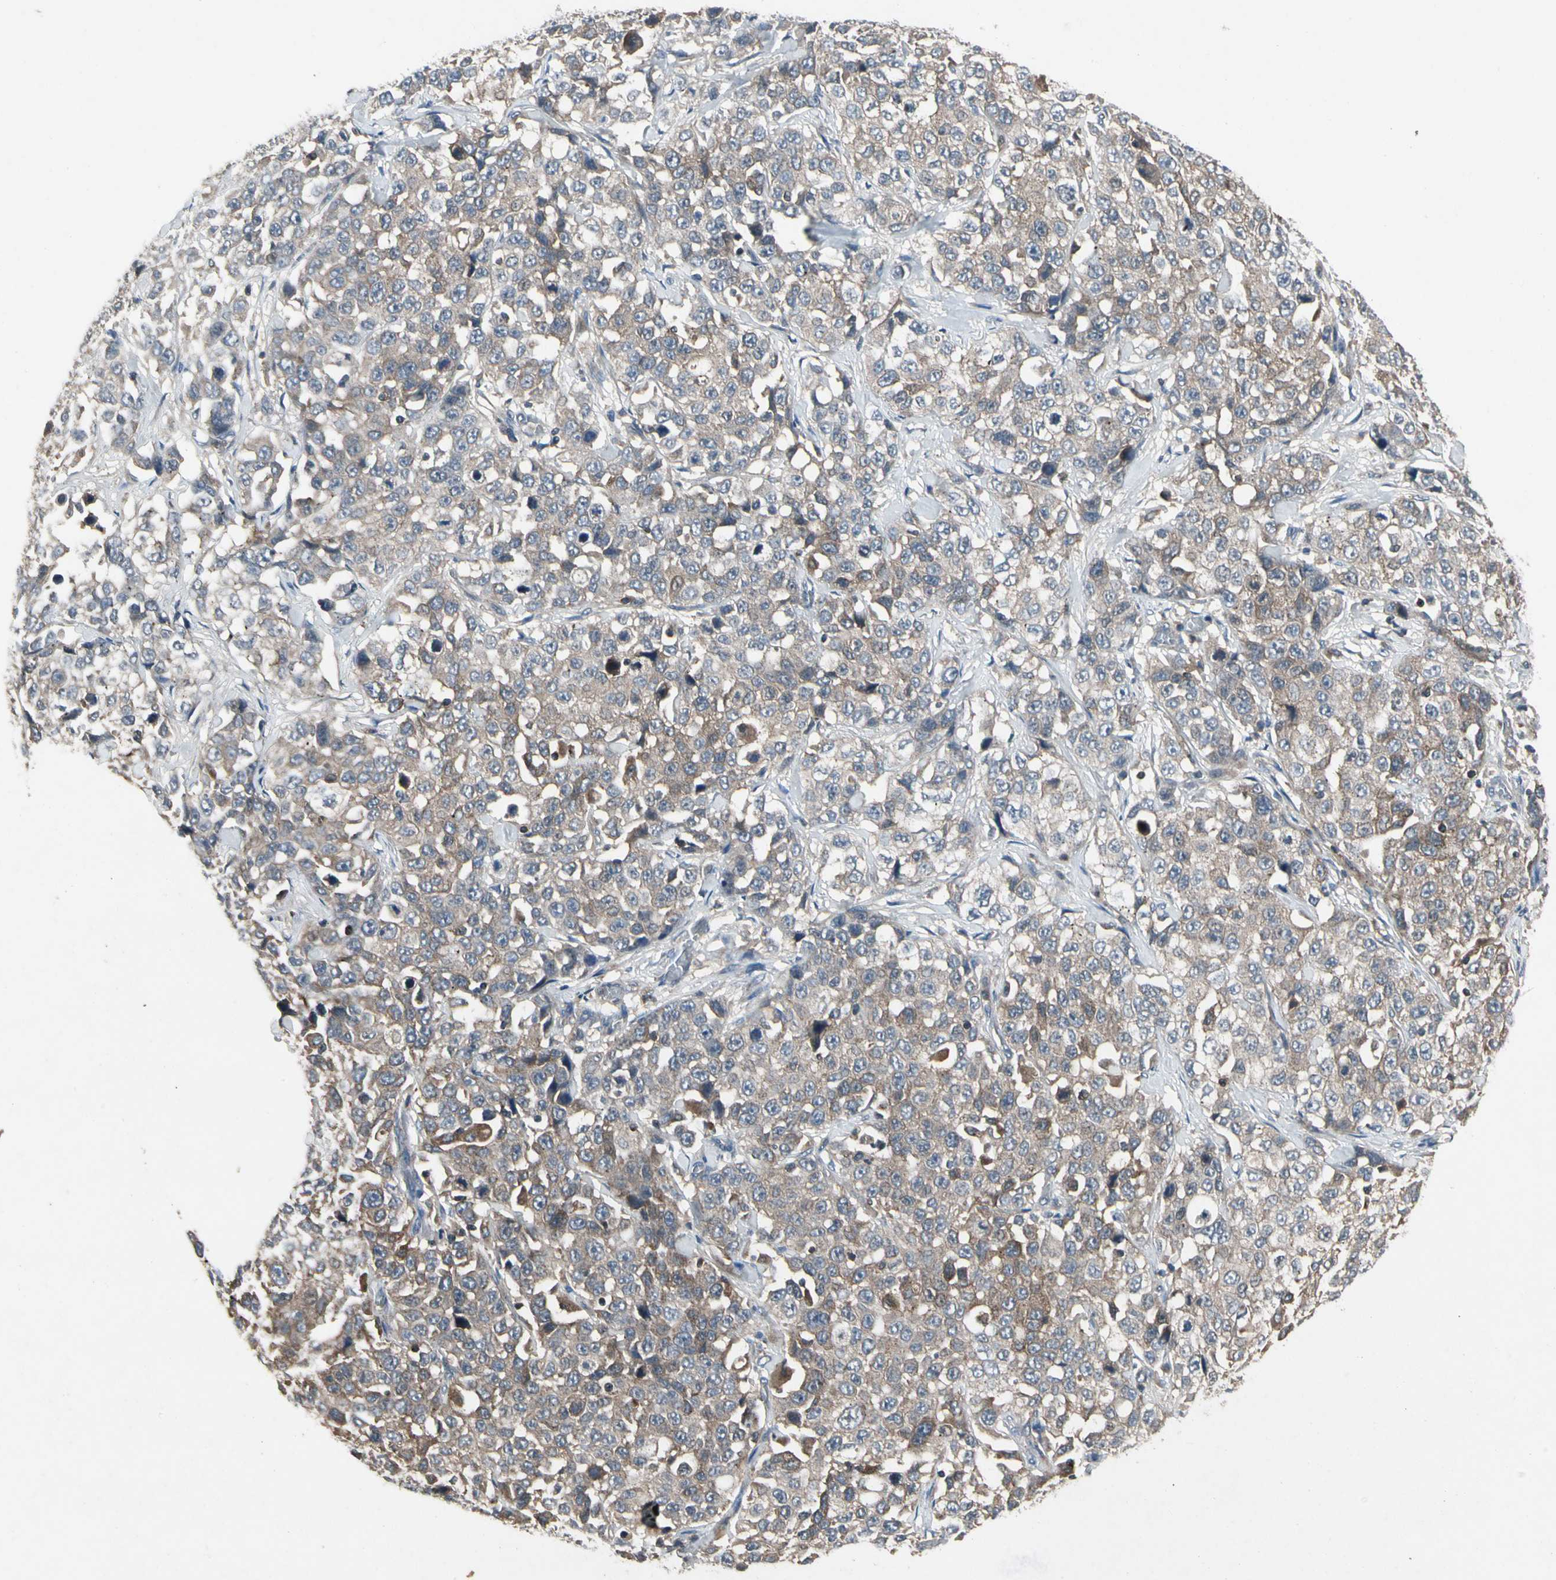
{"staining": {"intensity": "moderate", "quantity": ">75%", "location": "cytoplasmic/membranous"}, "tissue": "stomach cancer", "cell_type": "Tumor cells", "image_type": "cancer", "snomed": [{"axis": "morphology", "description": "Normal tissue, NOS"}, {"axis": "morphology", "description": "Adenocarcinoma, NOS"}, {"axis": "topography", "description": "Stomach"}], "caption": "Immunohistochemical staining of stomach adenocarcinoma shows moderate cytoplasmic/membranous protein expression in about >75% of tumor cells.", "gene": "NMI", "patient": {"sex": "male", "age": 48}}